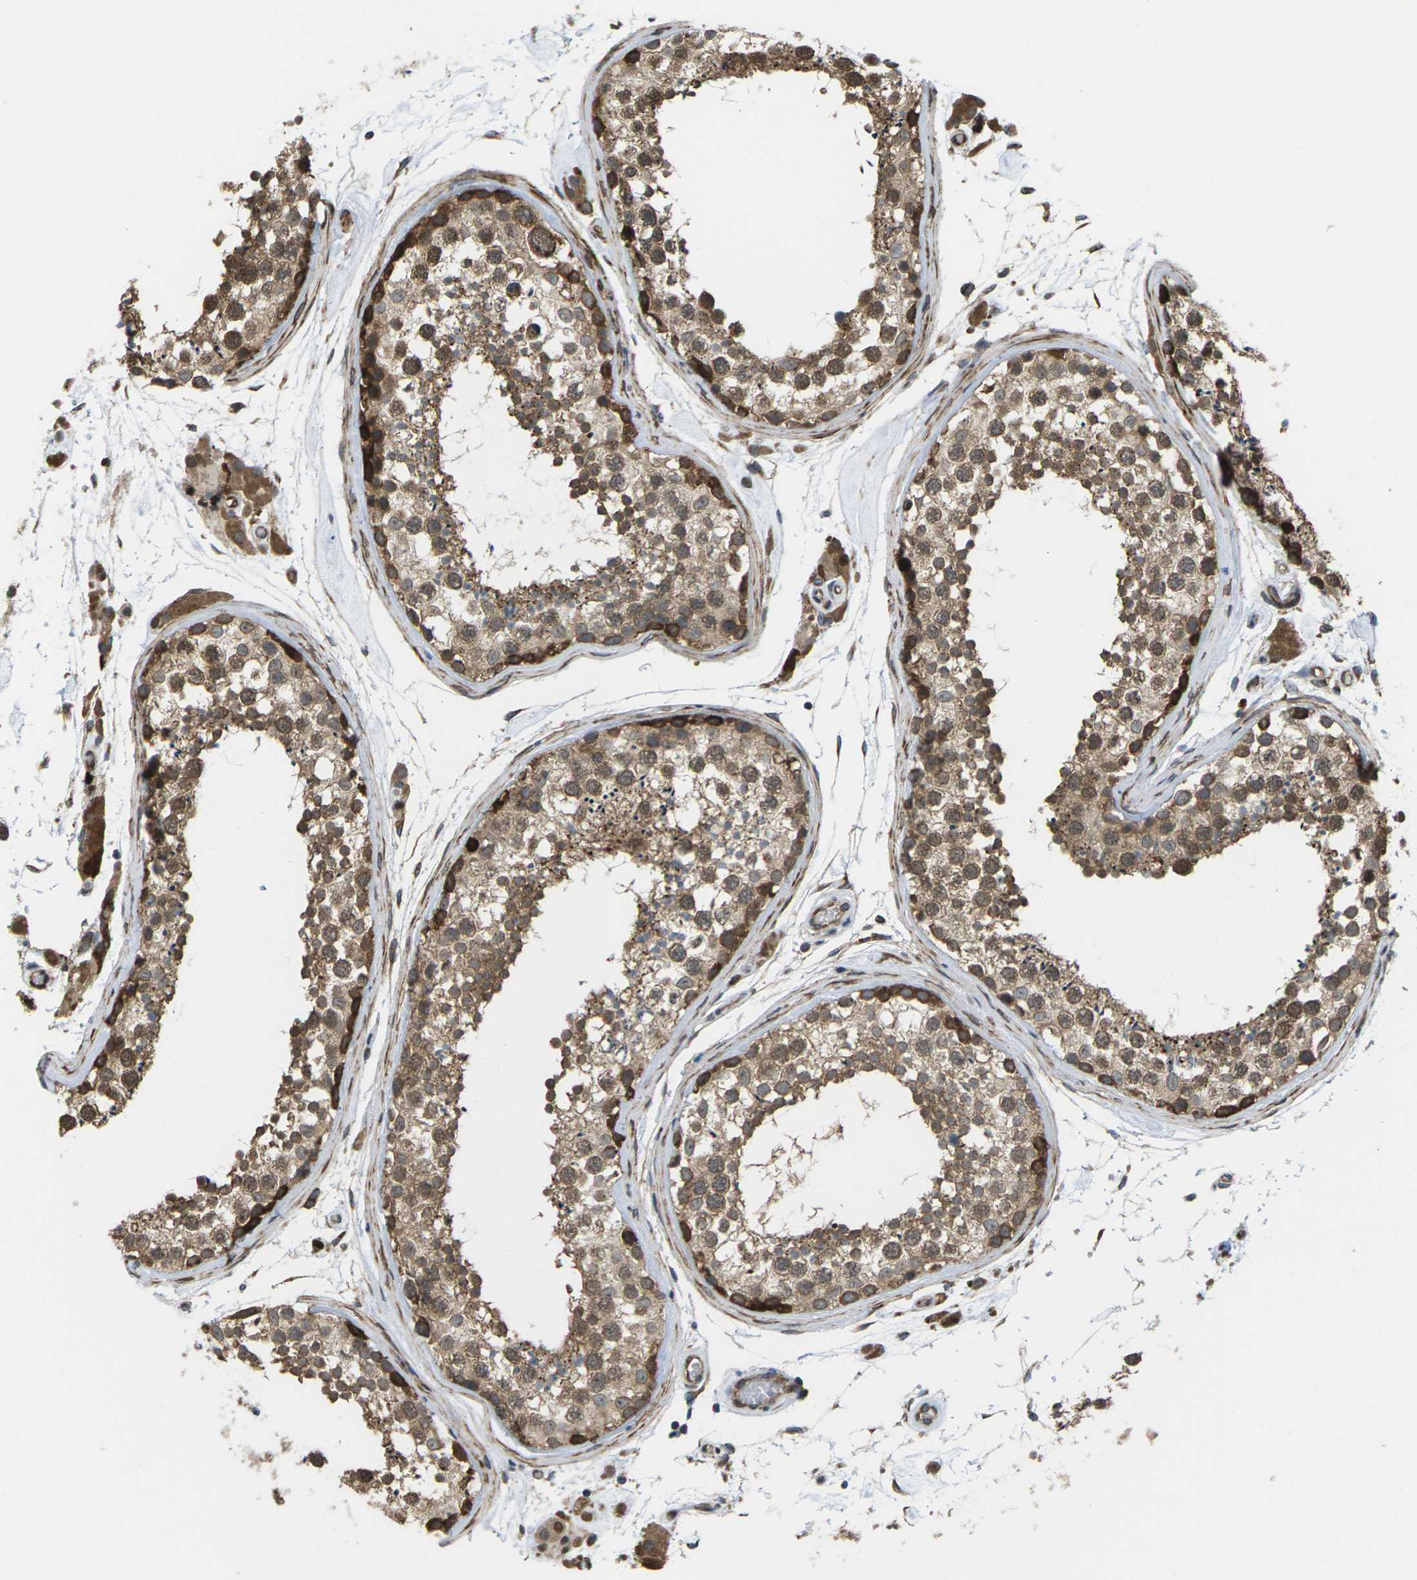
{"staining": {"intensity": "moderate", "quantity": ">75%", "location": "cytoplasmic/membranous,nuclear"}, "tissue": "testis", "cell_type": "Cells in seminiferous ducts", "image_type": "normal", "snomed": [{"axis": "morphology", "description": "Normal tissue, NOS"}, {"axis": "topography", "description": "Testis"}], "caption": "Immunohistochemical staining of normal human testis reveals moderate cytoplasmic/membranous,nuclear protein positivity in approximately >75% of cells in seminiferous ducts.", "gene": "ROBO1", "patient": {"sex": "male", "age": 46}}